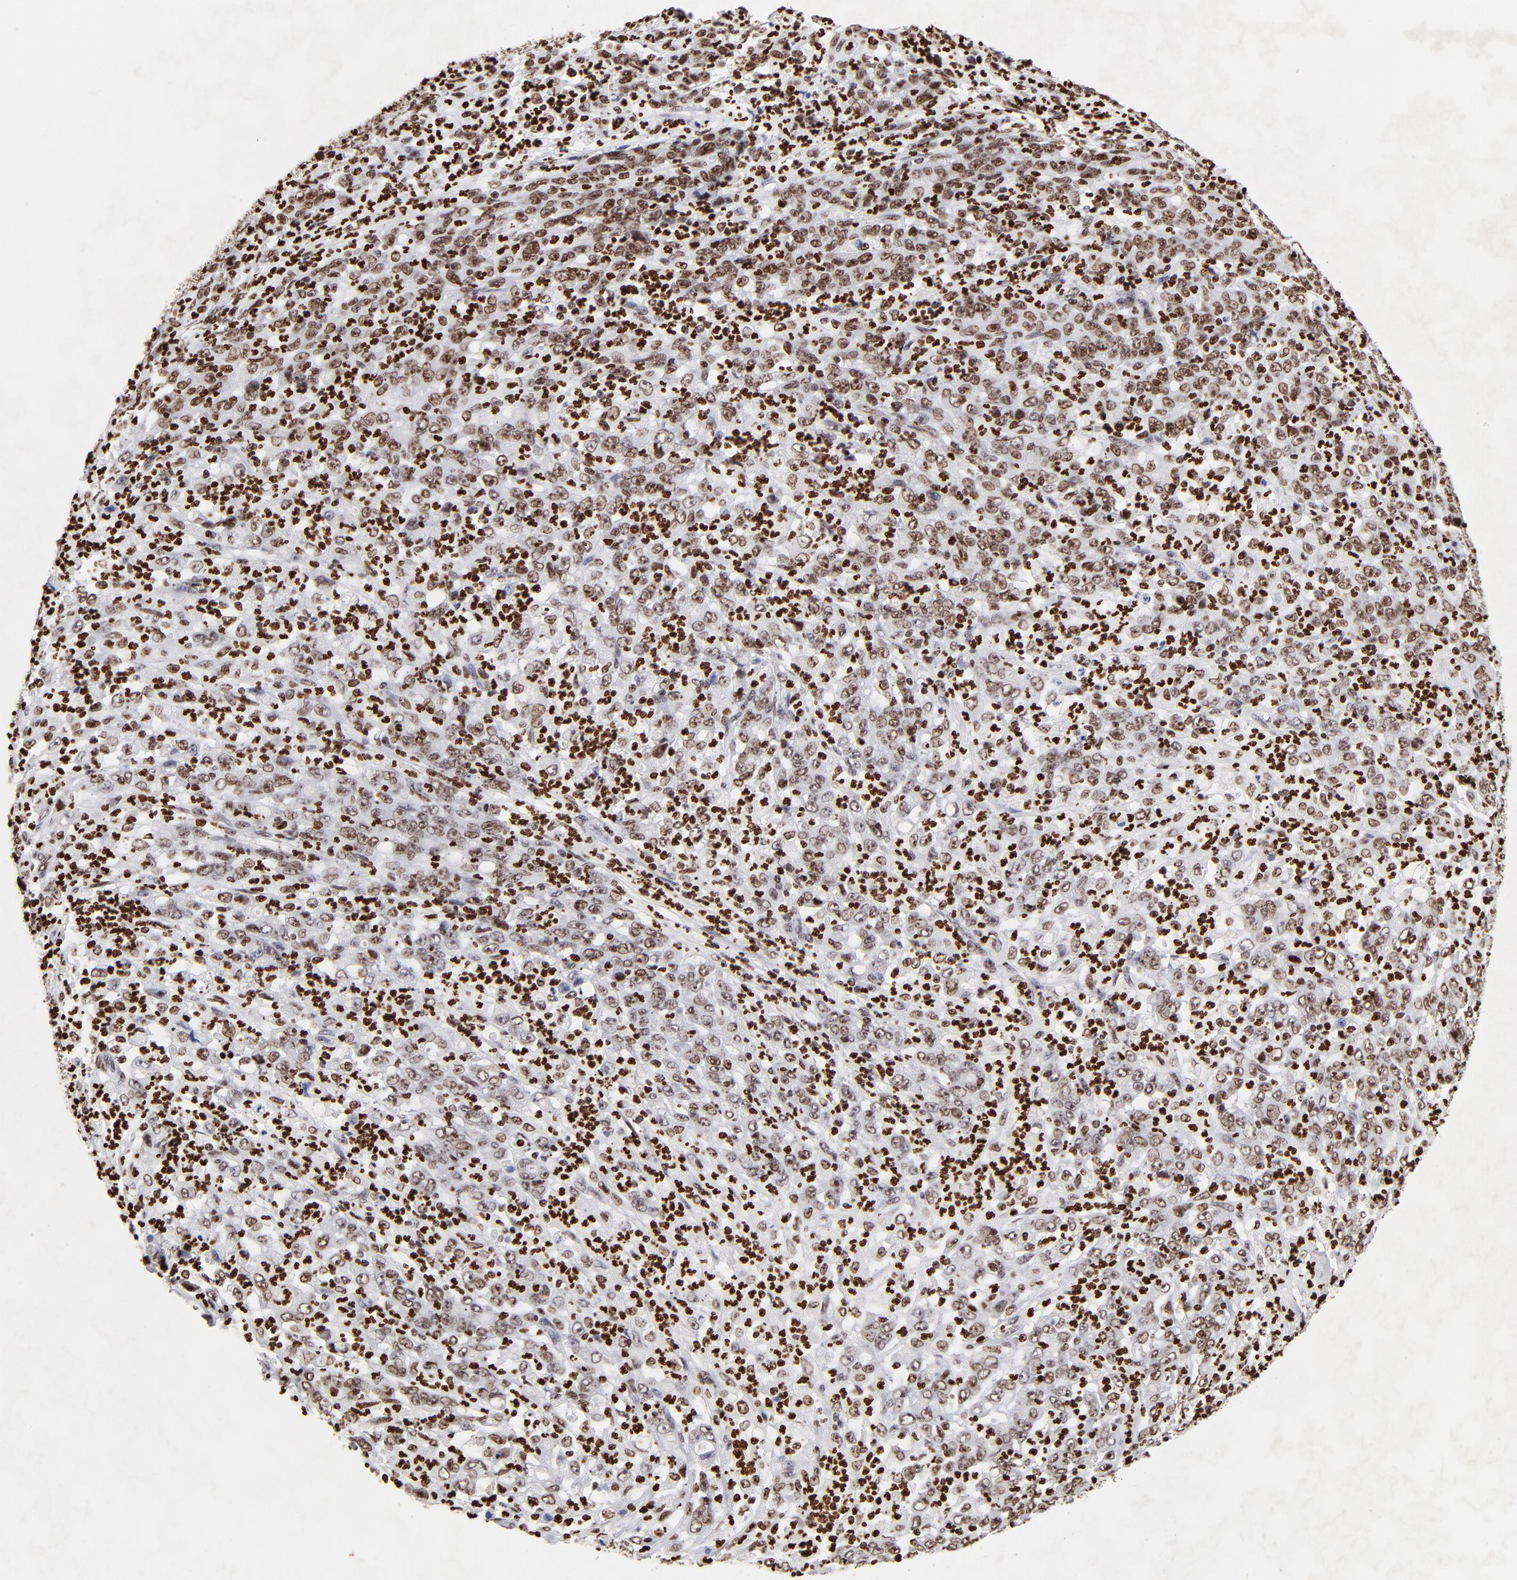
{"staining": {"intensity": "moderate", "quantity": ">75%", "location": "nuclear"}, "tissue": "stomach cancer", "cell_type": "Tumor cells", "image_type": "cancer", "snomed": [{"axis": "morphology", "description": "Adenocarcinoma, NOS"}, {"axis": "topography", "description": "Stomach, lower"}], "caption": "Immunohistochemical staining of adenocarcinoma (stomach) demonstrates moderate nuclear protein positivity in about >75% of tumor cells.", "gene": "FBH1", "patient": {"sex": "female", "age": 71}}